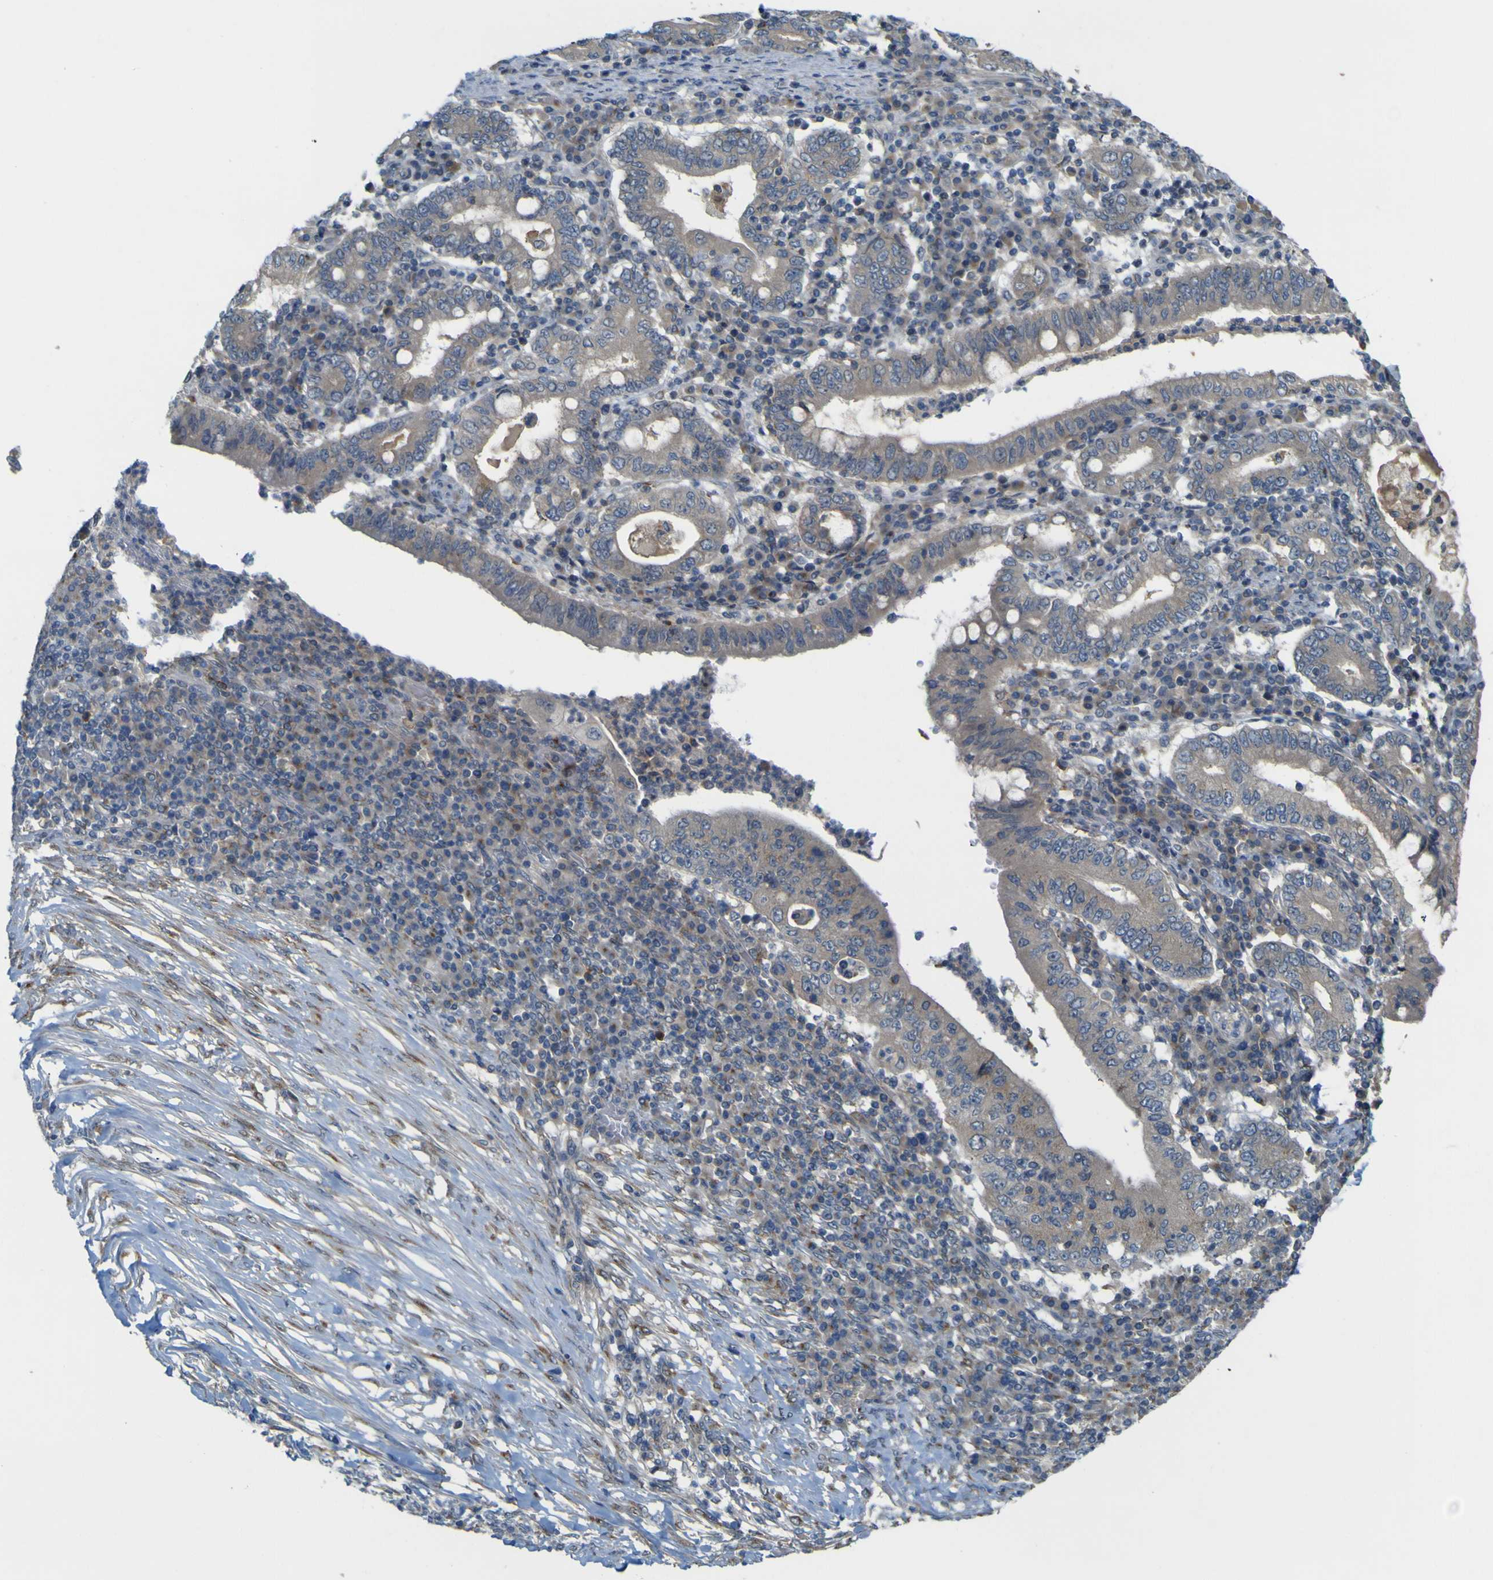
{"staining": {"intensity": "negative", "quantity": "none", "location": "none"}, "tissue": "stomach cancer", "cell_type": "Tumor cells", "image_type": "cancer", "snomed": [{"axis": "morphology", "description": "Normal tissue, NOS"}, {"axis": "morphology", "description": "Adenocarcinoma, NOS"}, {"axis": "topography", "description": "Esophagus"}, {"axis": "topography", "description": "Stomach, upper"}, {"axis": "topography", "description": "Peripheral nerve tissue"}], "caption": "DAB immunohistochemical staining of stomach cancer reveals no significant positivity in tumor cells.", "gene": "IGF2R", "patient": {"sex": "male", "age": 62}}